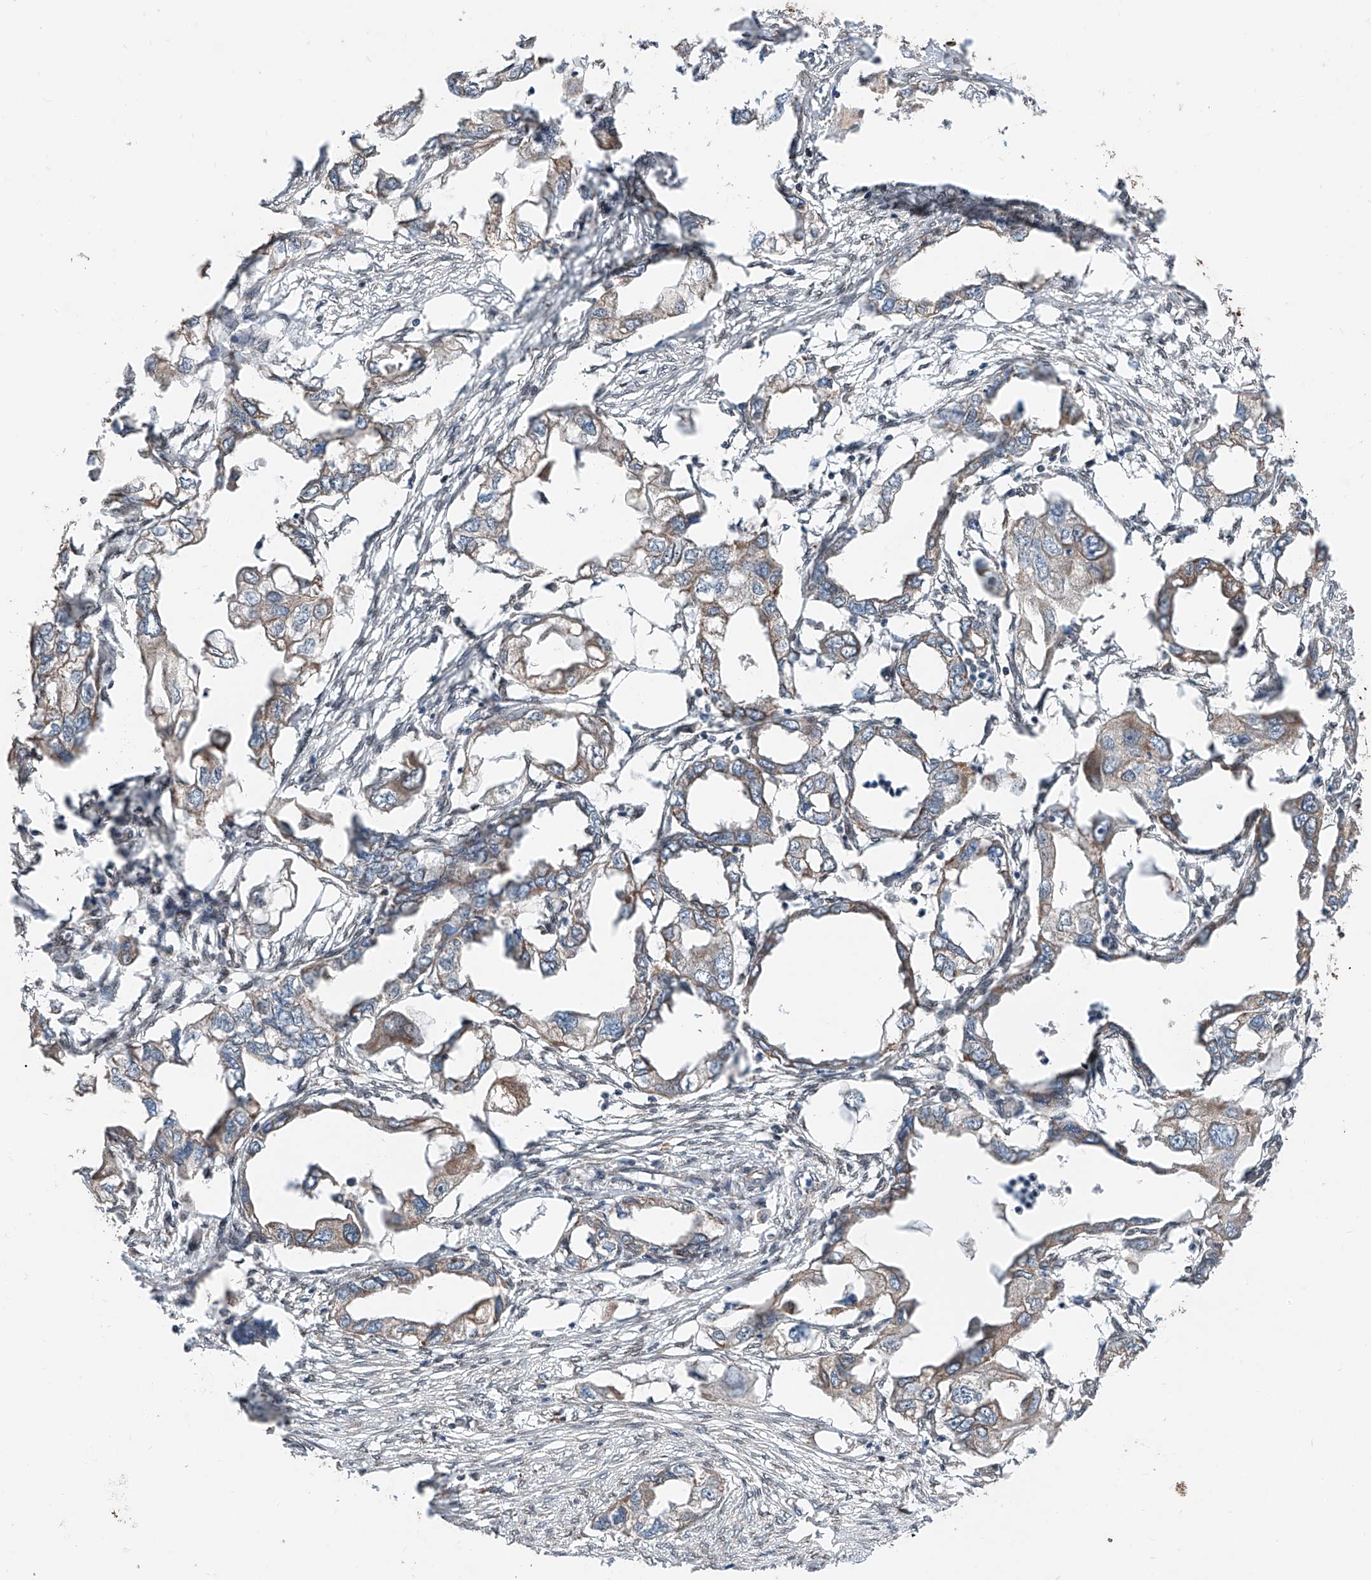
{"staining": {"intensity": "moderate", "quantity": "<25%", "location": "cytoplasmic/membranous"}, "tissue": "endometrial cancer", "cell_type": "Tumor cells", "image_type": "cancer", "snomed": [{"axis": "morphology", "description": "Adenocarcinoma, NOS"}, {"axis": "morphology", "description": "Adenocarcinoma, metastatic, NOS"}, {"axis": "topography", "description": "Adipose tissue"}, {"axis": "topography", "description": "Endometrium"}], "caption": "Endometrial cancer stained with DAB IHC exhibits low levels of moderate cytoplasmic/membranous staining in about <25% of tumor cells.", "gene": "ZNF445", "patient": {"sex": "female", "age": 67}}